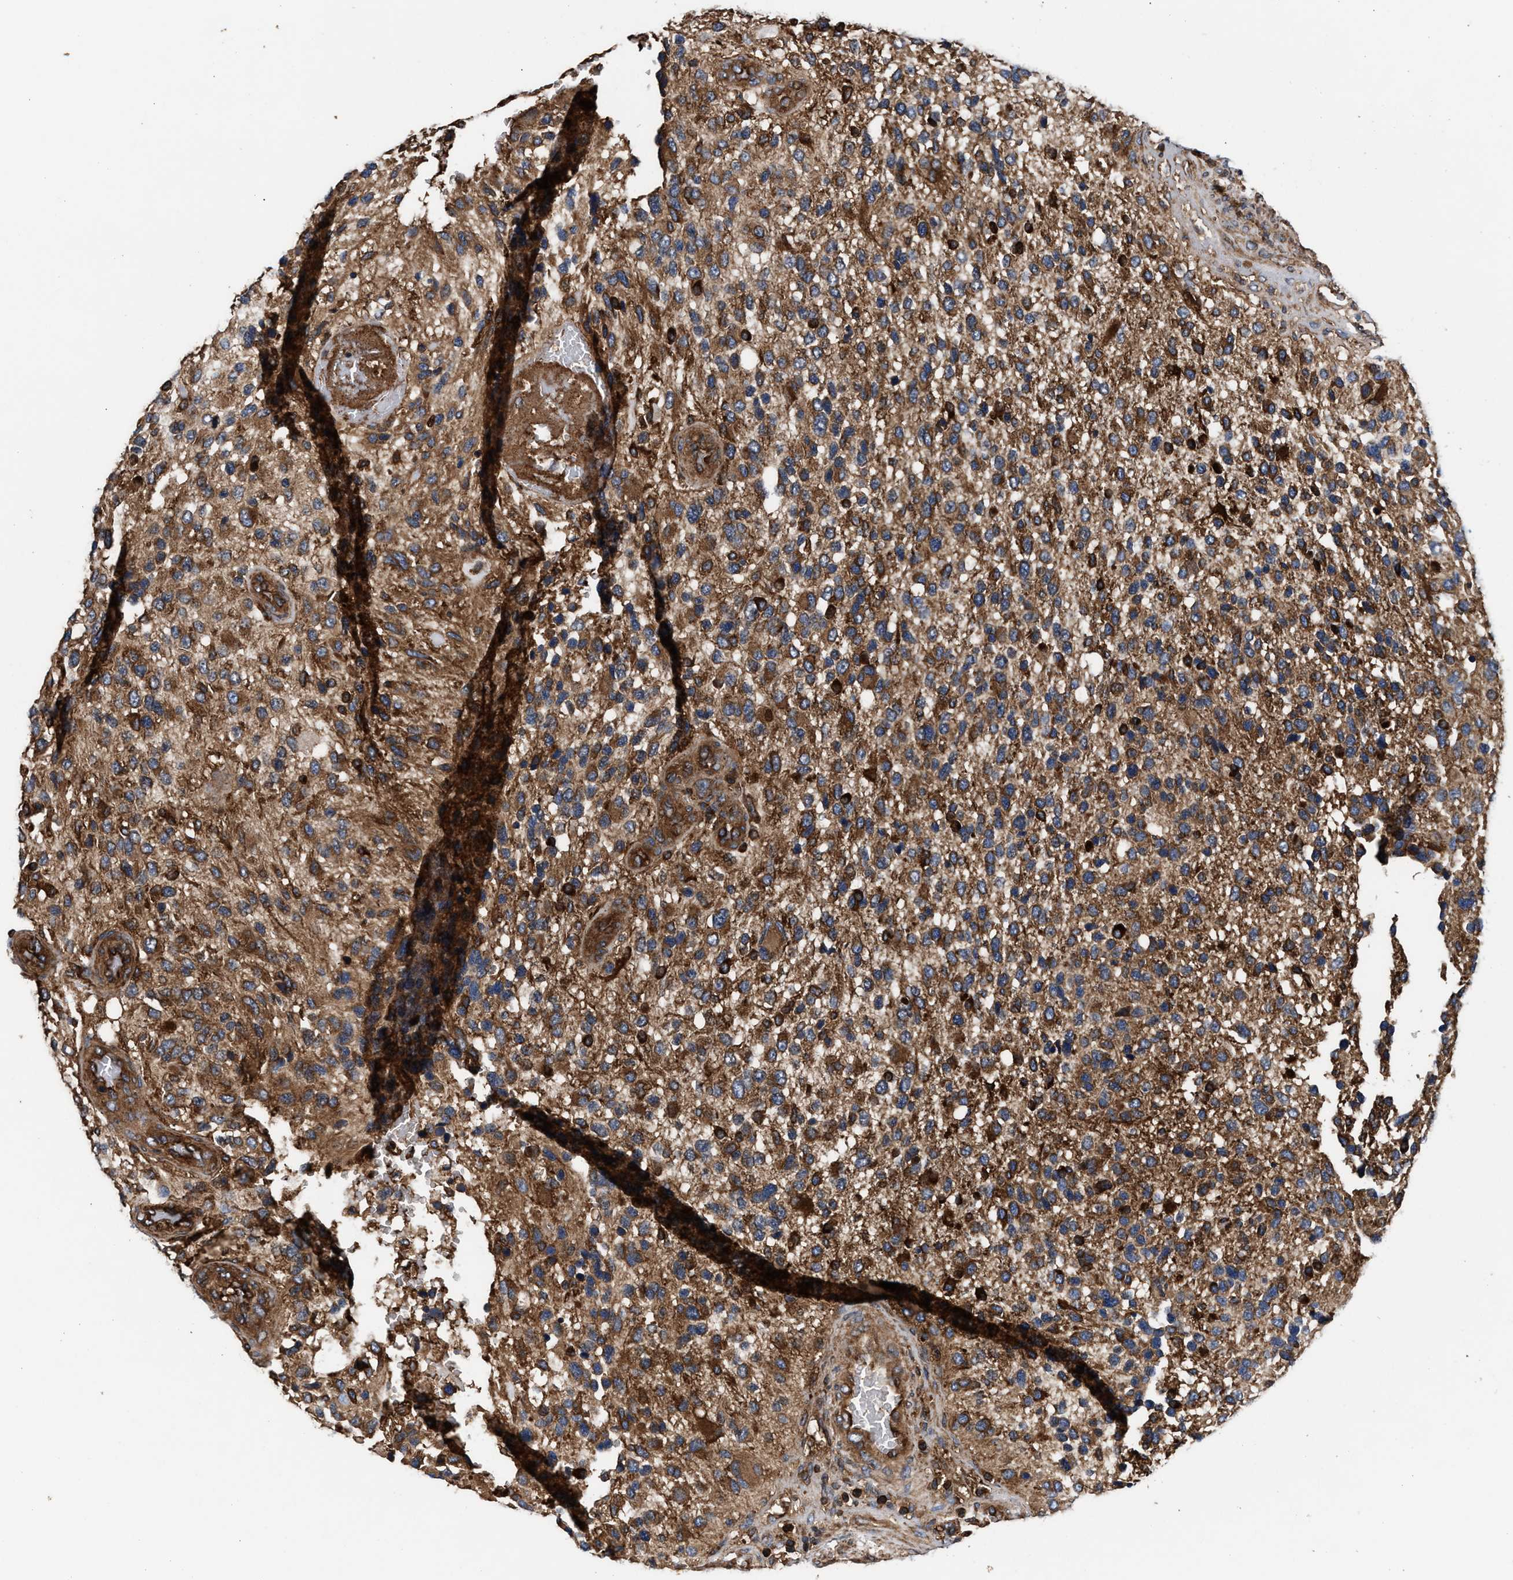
{"staining": {"intensity": "strong", "quantity": ">75%", "location": "cytoplasmic/membranous"}, "tissue": "glioma", "cell_type": "Tumor cells", "image_type": "cancer", "snomed": [{"axis": "morphology", "description": "Glioma, malignant, High grade"}, {"axis": "topography", "description": "Brain"}], "caption": "Immunohistochemistry (IHC) staining of glioma, which demonstrates high levels of strong cytoplasmic/membranous positivity in about >75% of tumor cells indicating strong cytoplasmic/membranous protein positivity. The staining was performed using DAB (3,3'-diaminobenzidine) (brown) for protein detection and nuclei were counterstained in hematoxylin (blue).", "gene": "KYAT1", "patient": {"sex": "female", "age": 58}}